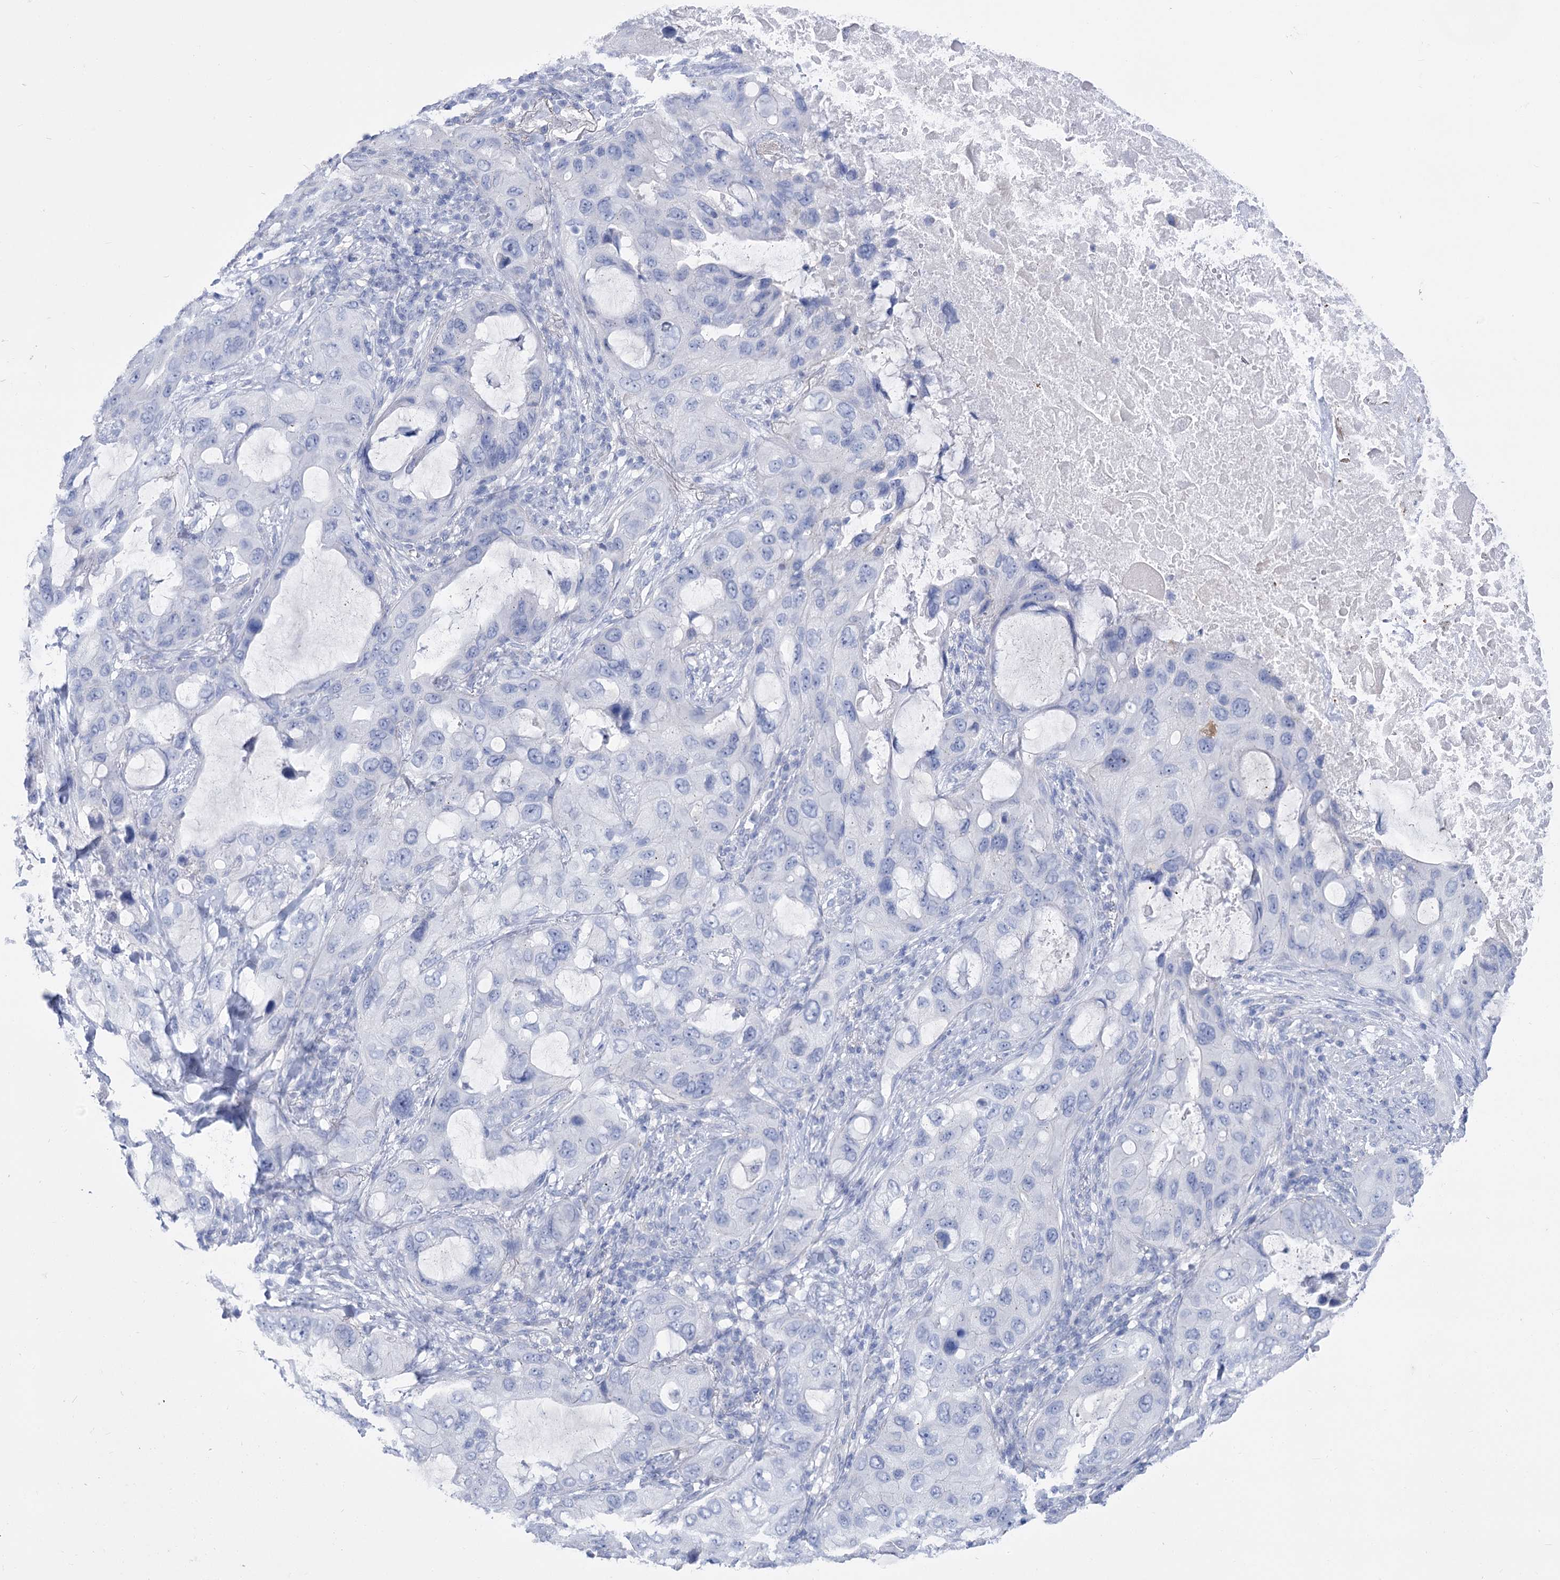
{"staining": {"intensity": "negative", "quantity": "none", "location": "none"}, "tissue": "lung cancer", "cell_type": "Tumor cells", "image_type": "cancer", "snomed": [{"axis": "morphology", "description": "Squamous cell carcinoma, NOS"}, {"axis": "topography", "description": "Lung"}], "caption": "IHC photomicrograph of neoplastic tissue: human lung cancer (squamous cell carcinoma) stained with DAB reveals no significant protein staining in tumor cells.", "gene": "PCDHA1", "patient": {"sex": "female", "age": 73}}